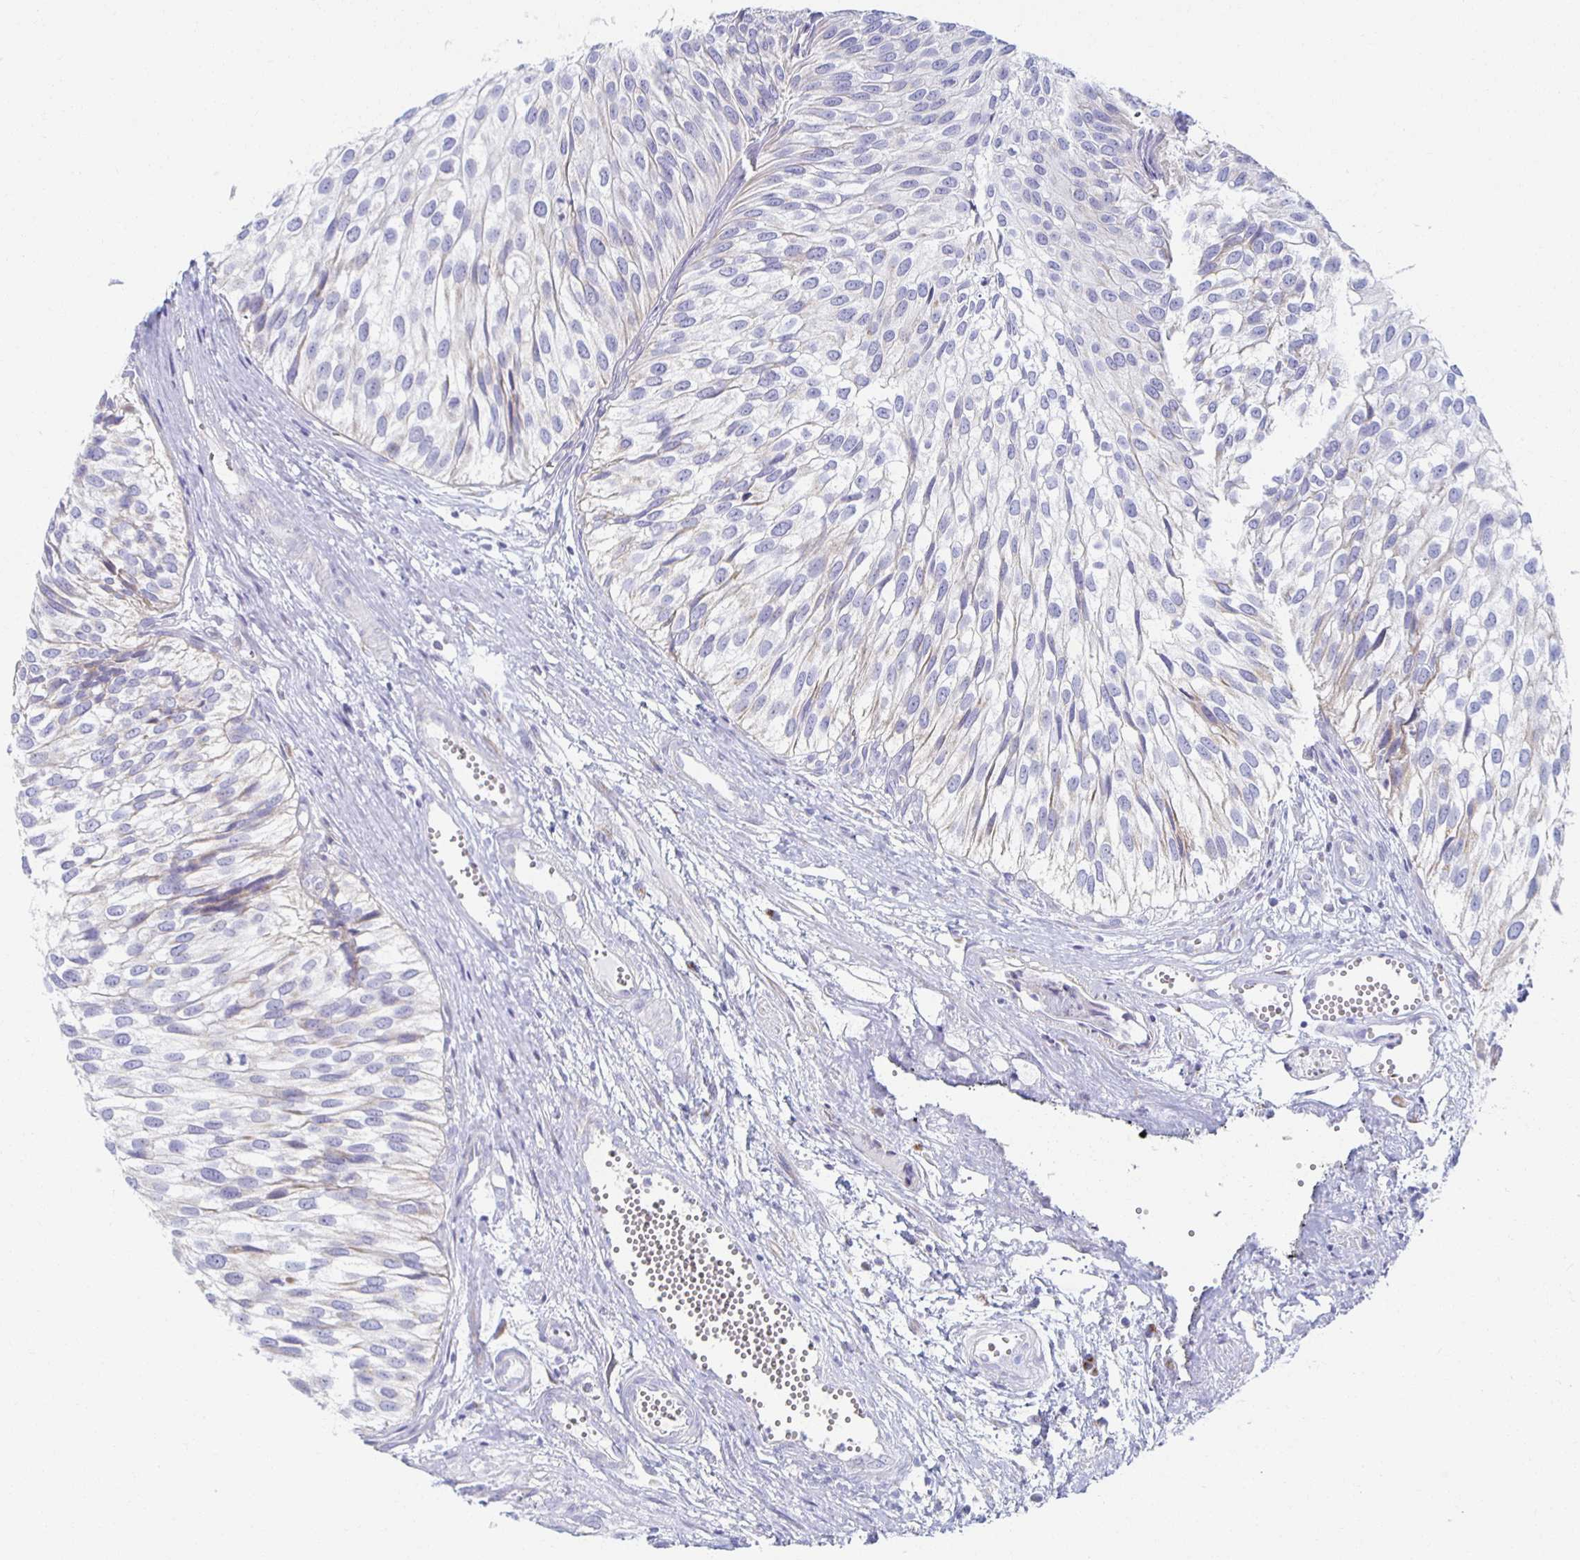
{"staining": {"intensity": "negative", "quantity": "none", "location": "none"}, "tissue": "urothelial cancer", "cell_type": "Tumor cells", "image_type": "cancer", "snomed": [{"axis": "morphology", "description": "Urothelial carcinoma, Low grade"}, {"axis": "topography", "description": "Urinary bladder"}], "caption": "Tumor cells show no significant protein positivity in urothelial cancer.", "gene": "TEX44", "patient": {"sex": "male", "age": 91}}